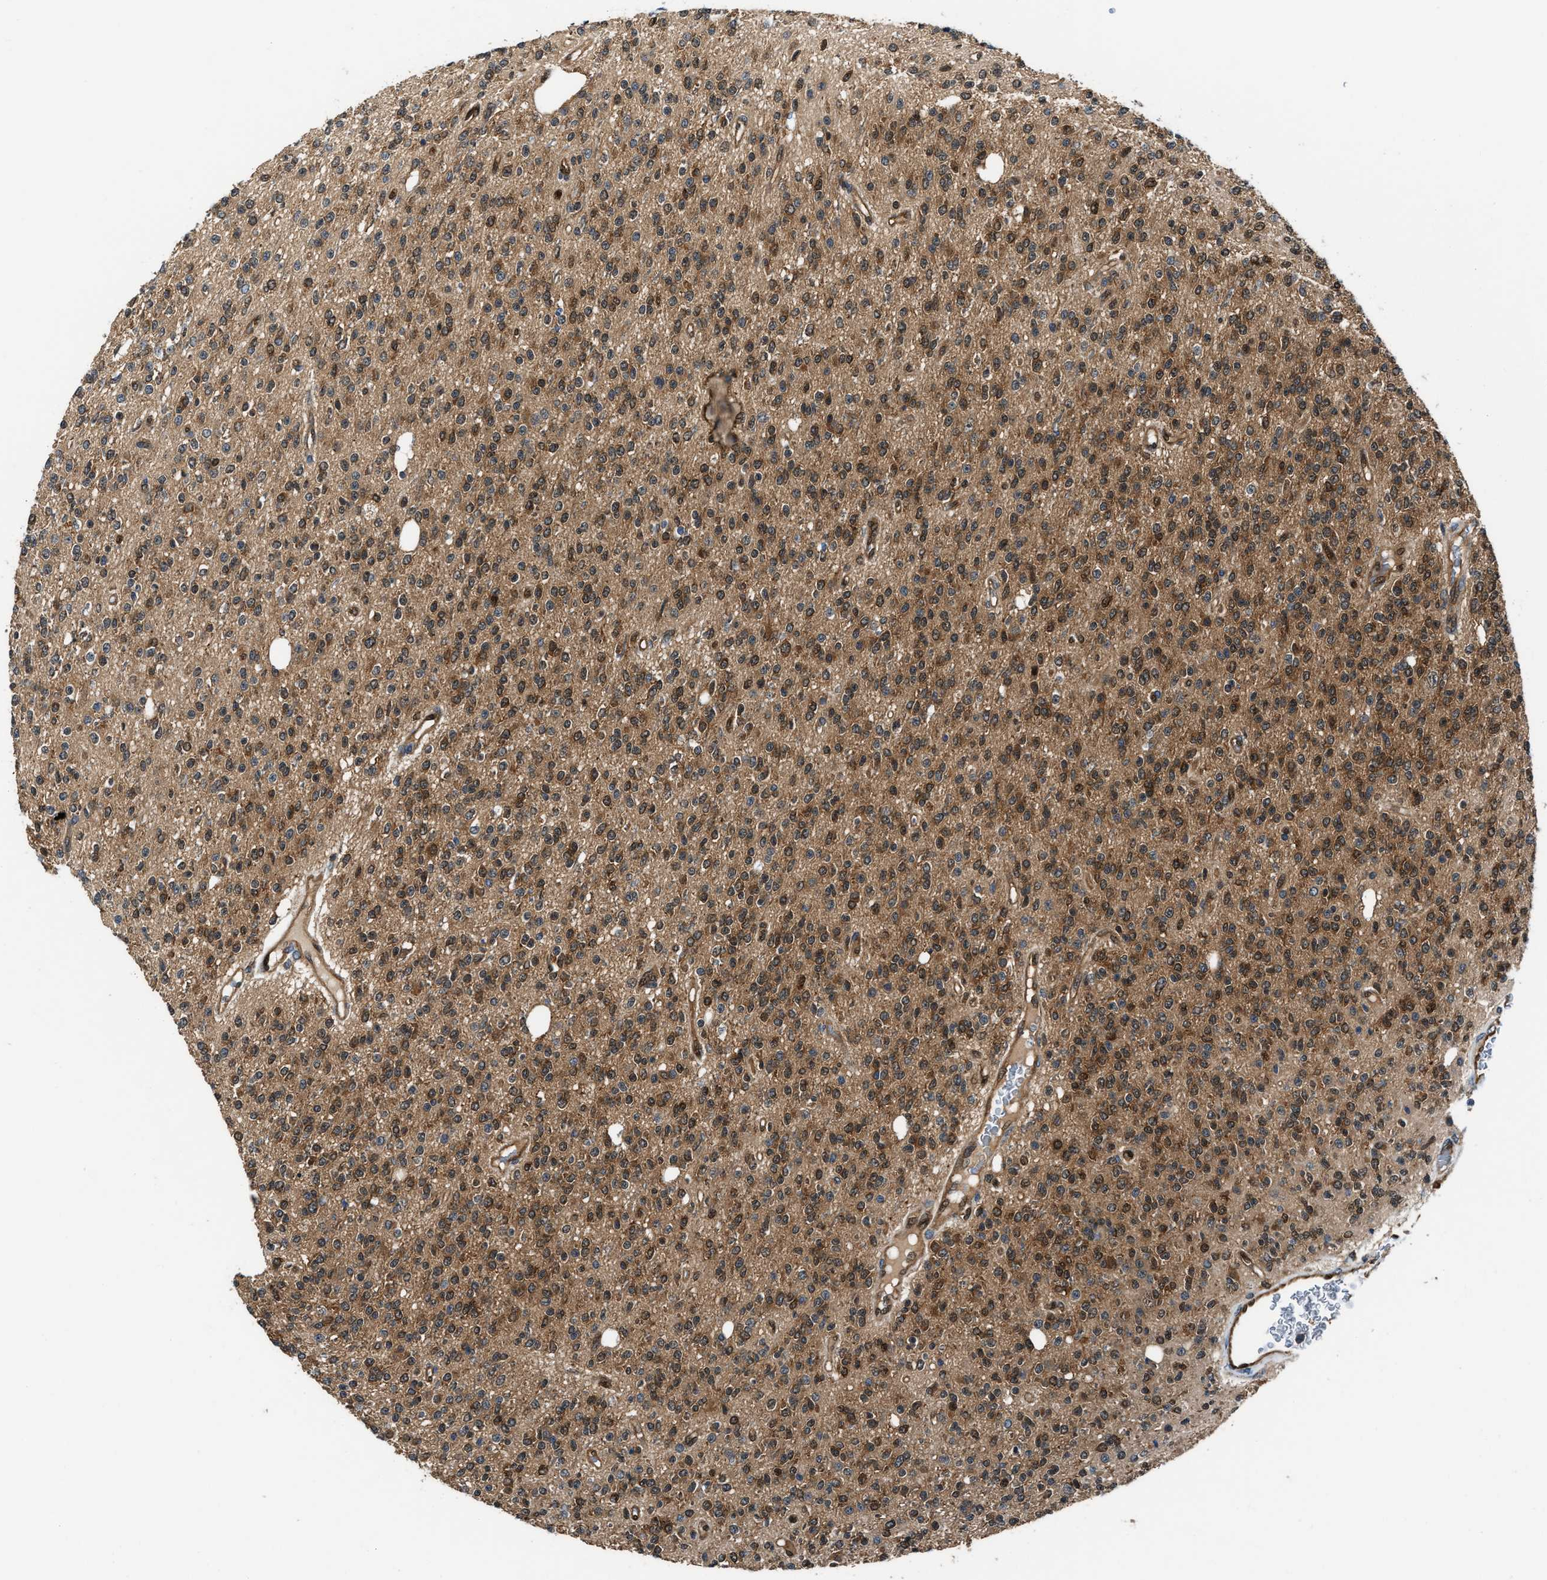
{"staining": {"intensity": "moderate", "quantity": ">75%", "location": "cytoplasmic/membranous"}, "tissue": "glioma", "cell_type": "Tumor cells", "image_type": "cancer", "snomed": [{"axis": "morphology", "description": "Glioma, malignant, High grade"}, {"axis": "topography", "description": "Brain"}], "caption": "The histopathology image shows staining of glioma, revealing moderate cytoplasmic/membranous protein staining (brown color) within tumor cells. The staining is performed using DAB brown chromogen to label protein expression. The nuclei are counter-stained blue using hematoxylin.", "gene": "PPA1", "patient": {"sex": "male", "age": 34}}